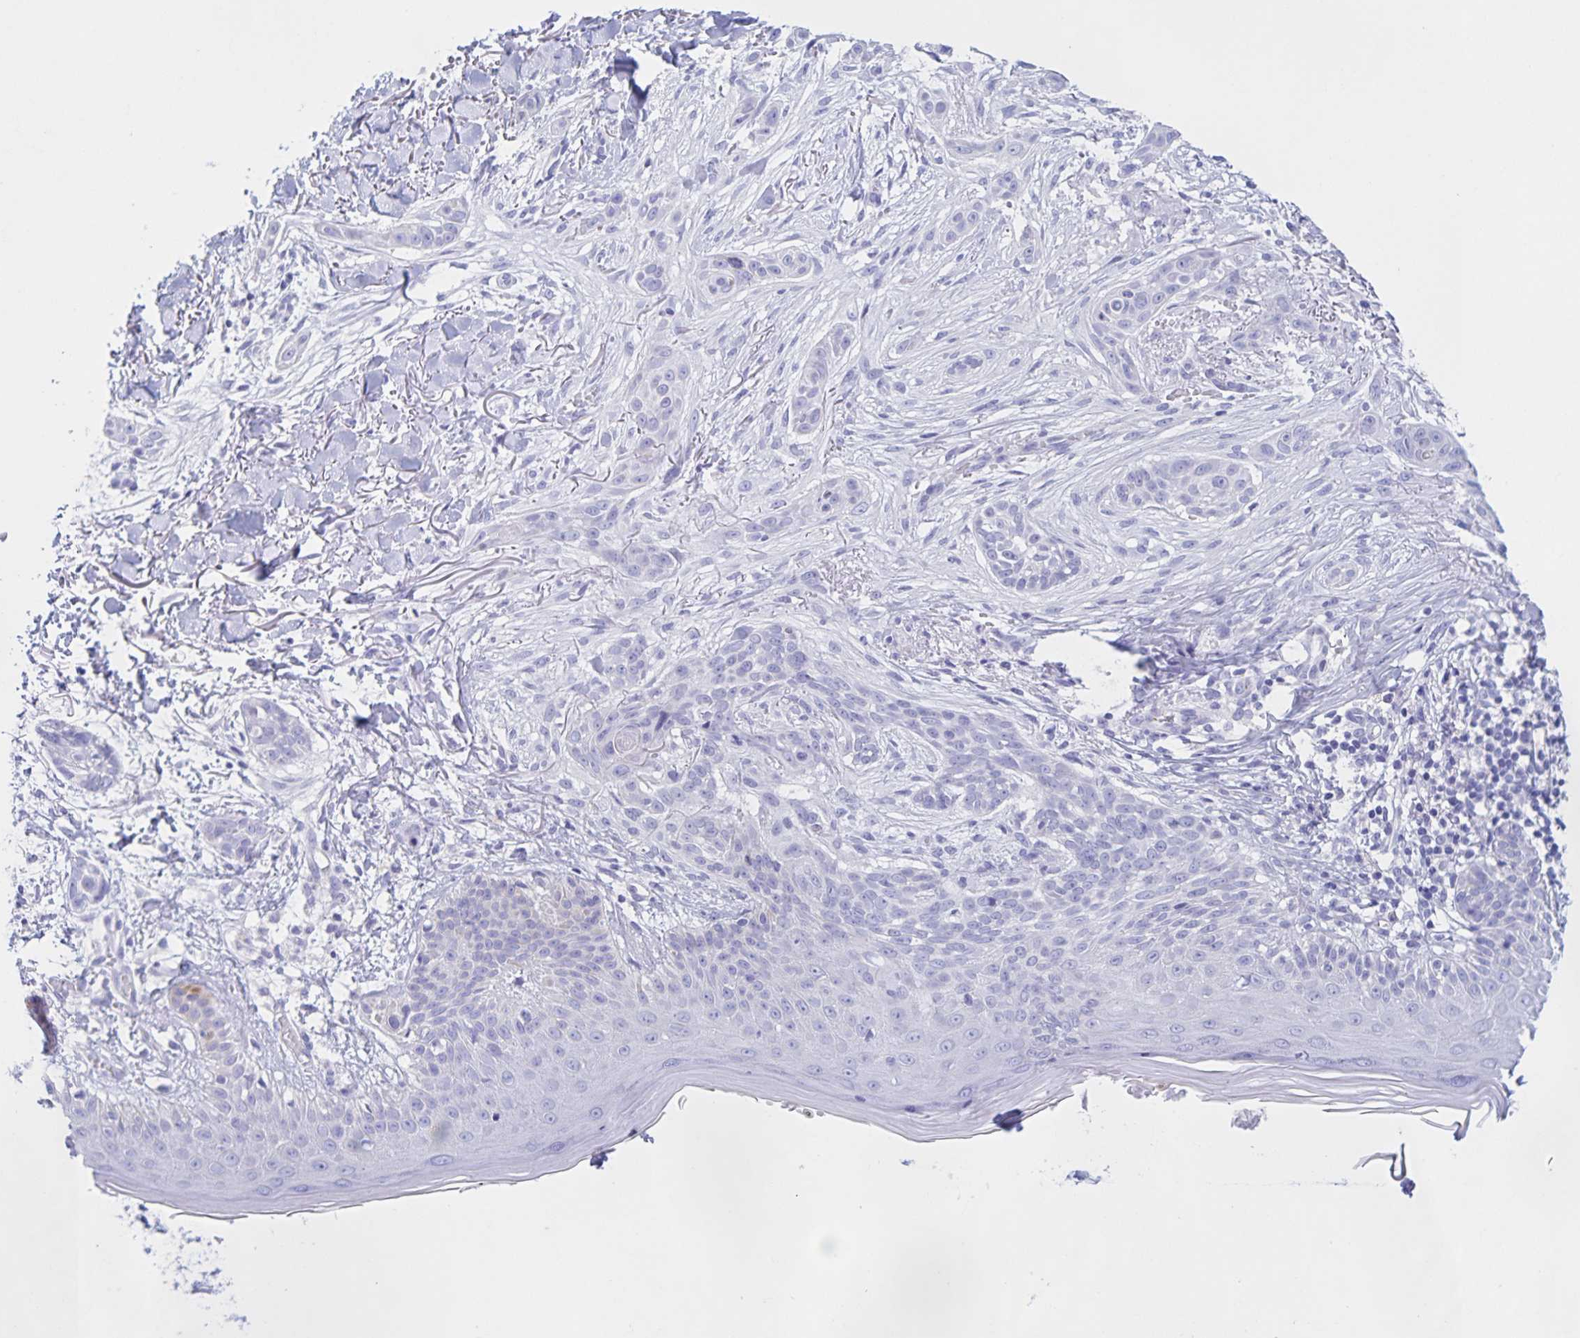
{"staining": {"intensity": "negative", "quantity": "none", "location": "none"}, "tissue": "skin cancer", "cell_type": "Tumor cells", "image_type": "cancer", "snomed": [{"axis": "morphology", "description": "Basal cell carcinoma"}, {"axis": "morphology", "description": "BCC, high aggressive"}, {"axis": "topography", "description": "Skin"}], "caption": "IHC image of neoplastic tissue: human skin basal cell carcinoma stained with DAB (3,3'-diaminobenzidine) demonstrates no significant protein staining in tumor cells.", "gene": "CATSPER4", "patient": {"sex": "male", "age": 64}}